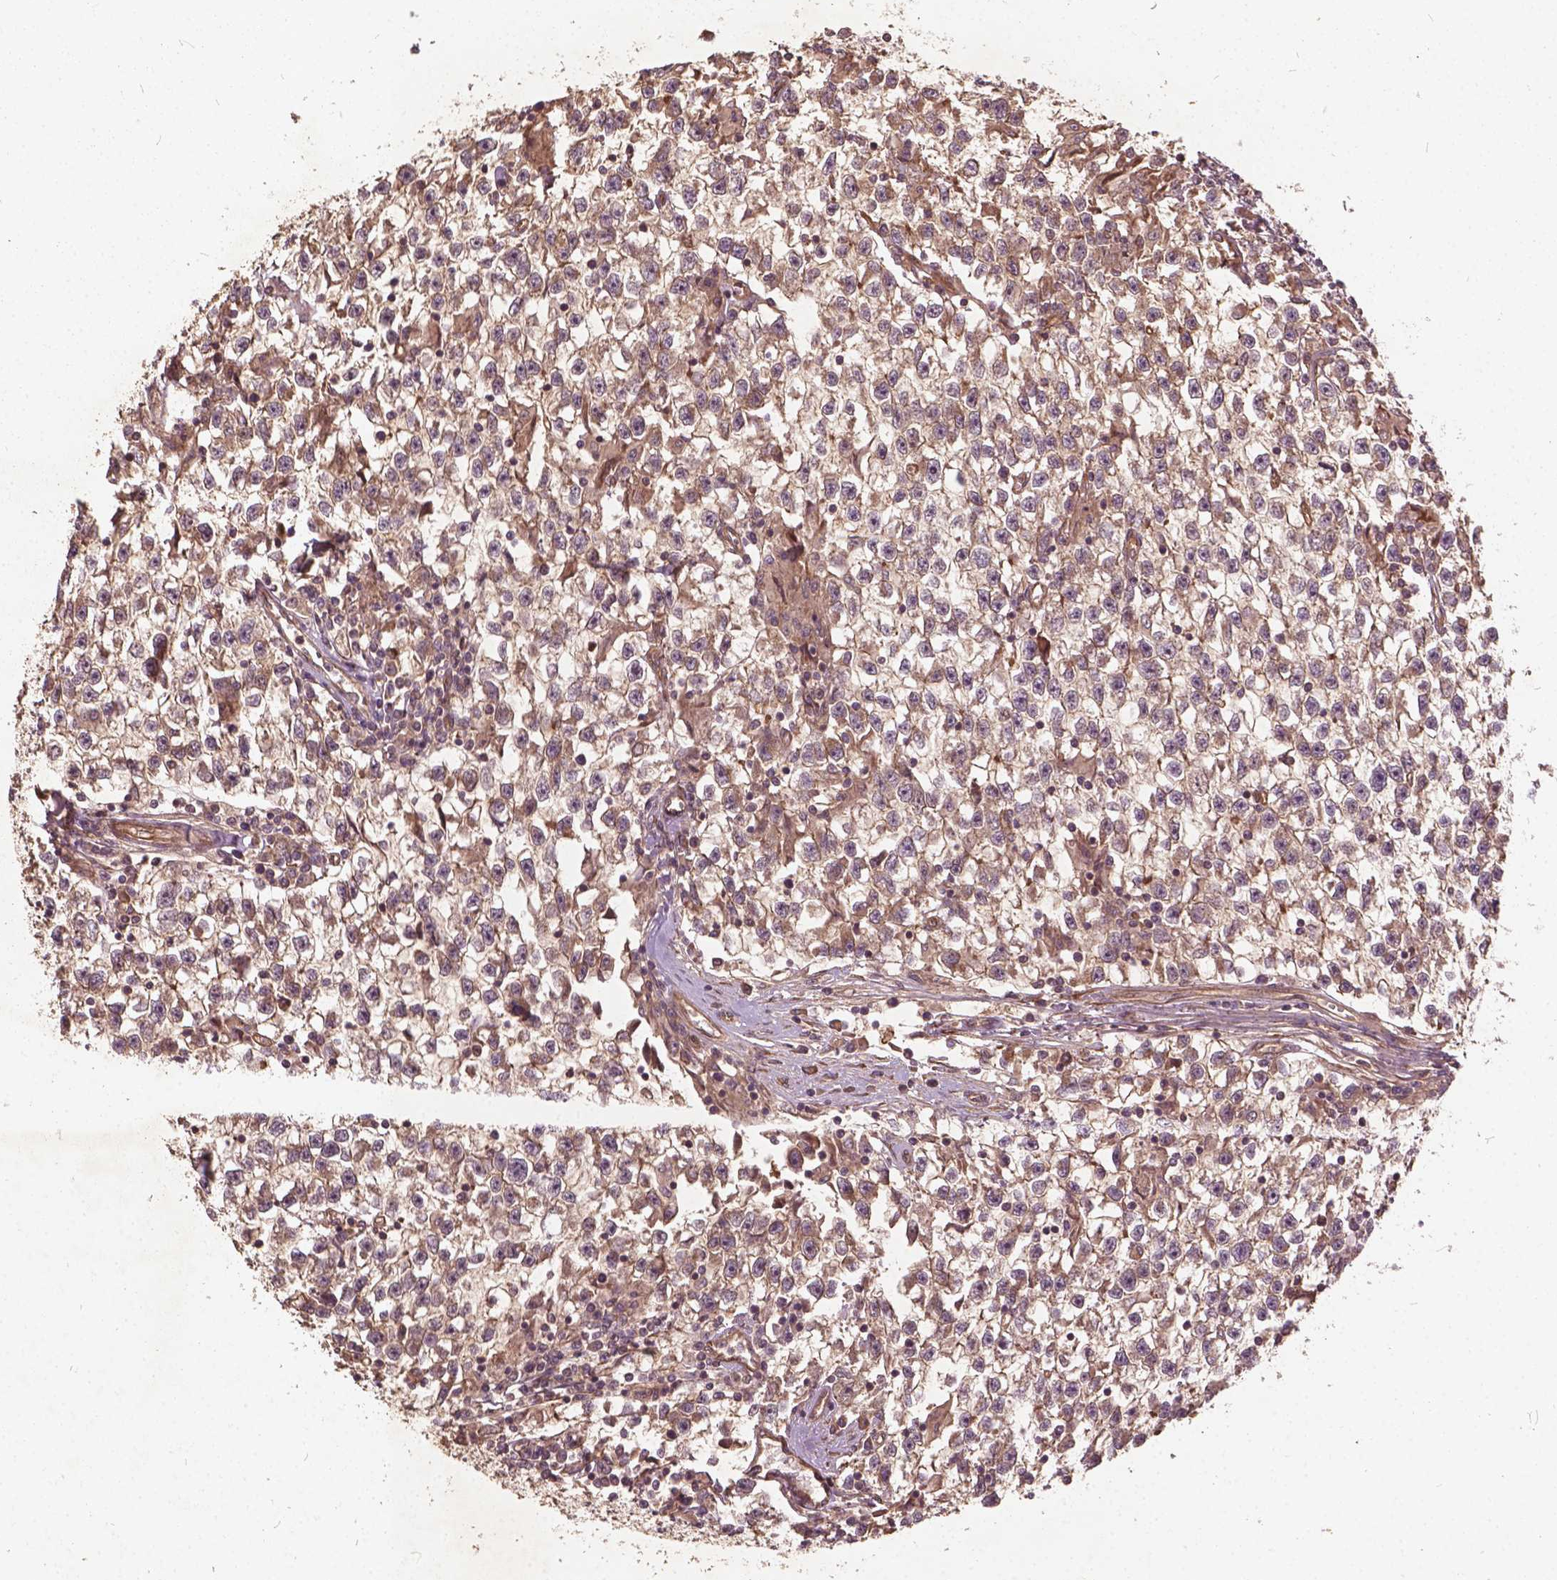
{"staining": {"intensity": "moderate", "quantity": ">75%", "location": "cytoplasmic/membranous"}, "tissue": "testis cancer", "cell_type": "Tumor cells", "image_type": "cancer", "snomed": [{"axis": "morphology", "description": "Seminoma, NOS"}, {"axis": "topography", "description": "Testis"}], "caption": "Immunohistochemistry (IHC) micrograph of neoplastic tissue: testis cancer (seminoma) stained using immunohistochemistry (IHC) demonstrates medium levels of moderate protein expression localized specifically in the cytoplasmic/membranous of tumor cells, appearing as a cytoplasmic/membranous brown color.", "gene": "UBXN2A", "patient": {"sex": "male", "age": 31}}